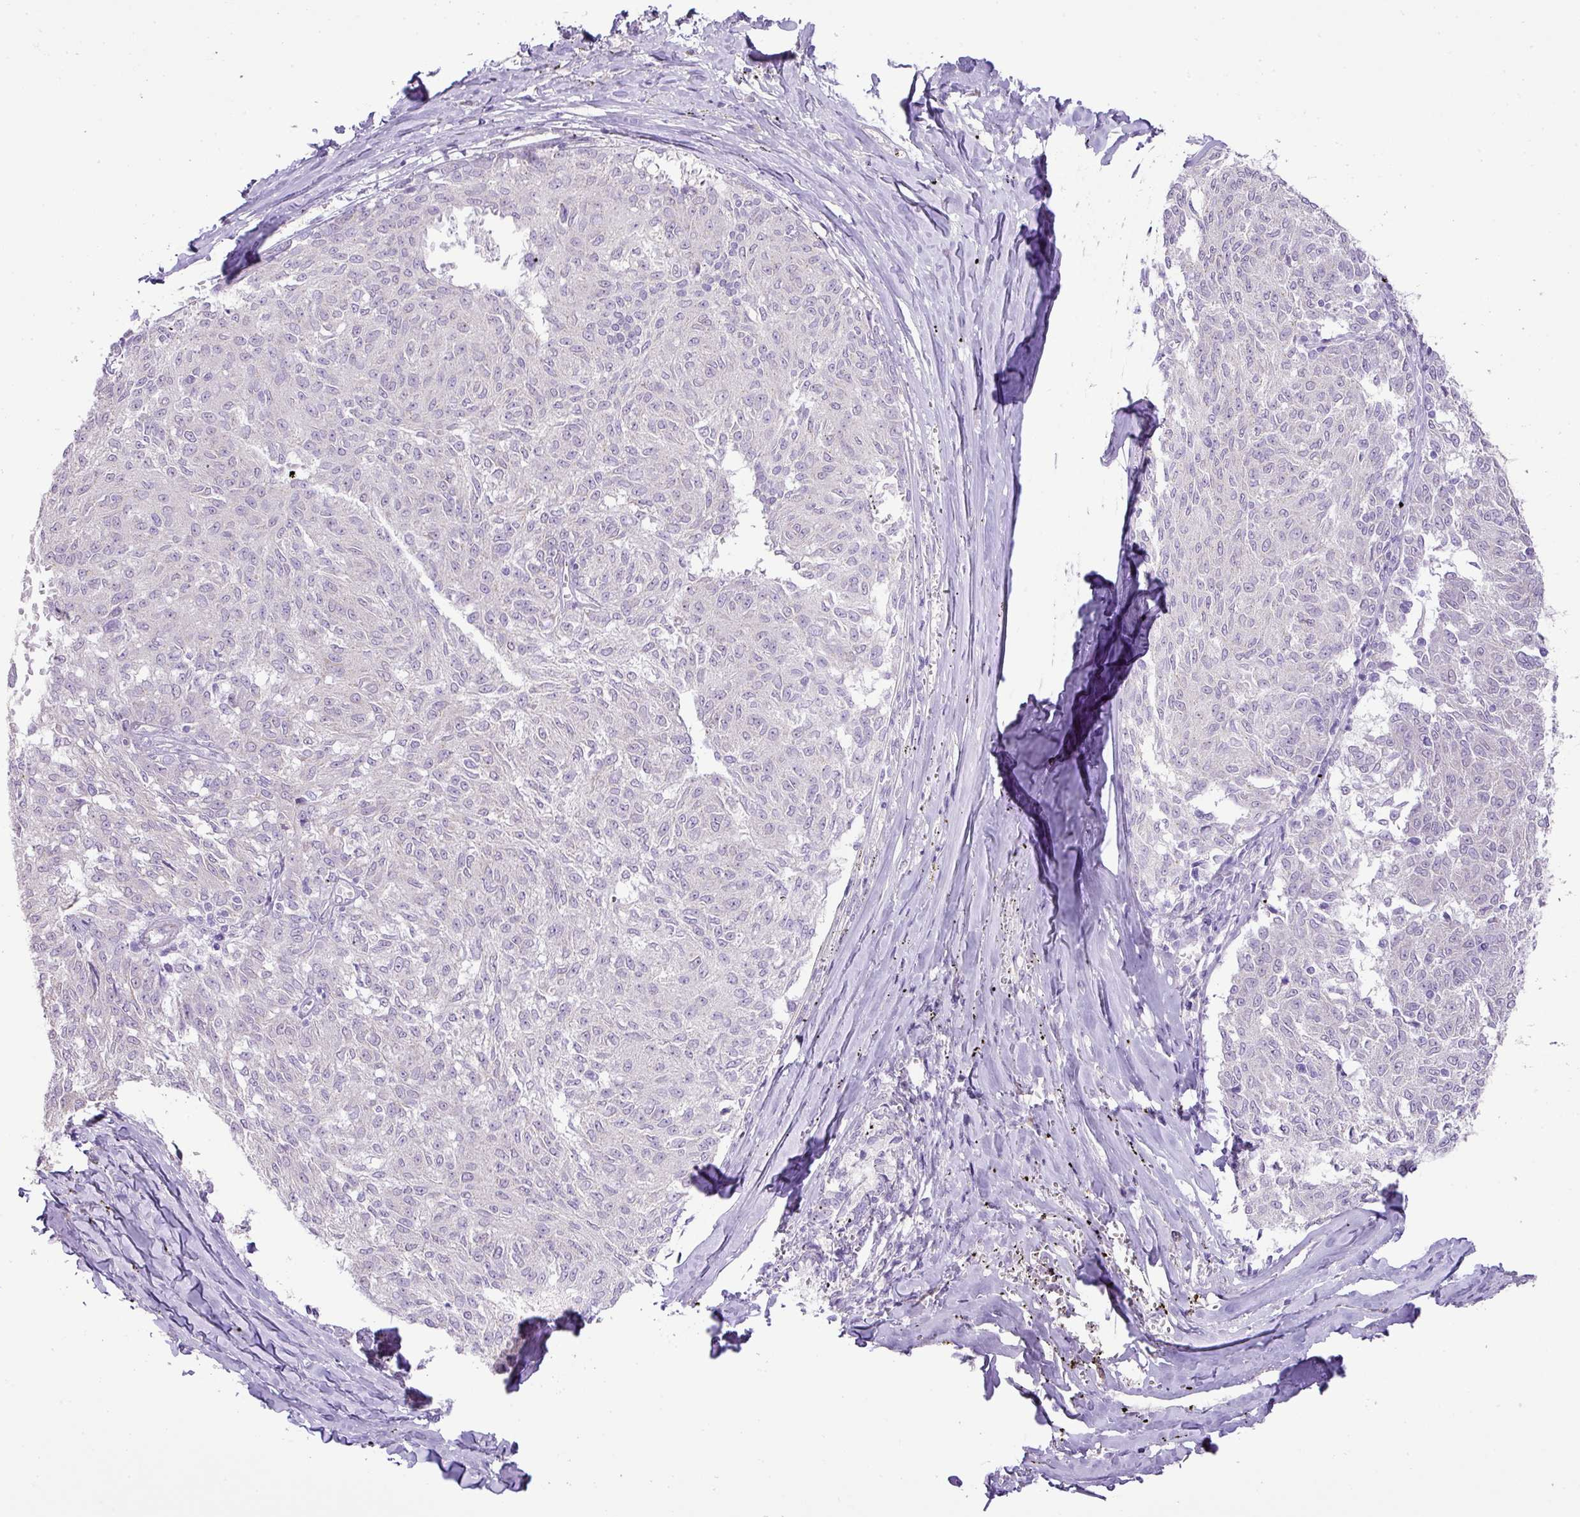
{"staining": {"intensity": "negative", "quantity": "none", "location": "none"}, "tissue": "melanoma", "cell_type": "Tumor cells", "image_type": "cancer", "snomed": [{"axis": "morphology", "description": "Malignant melanoma, NOS"}, {"axis": "topography", "description": "Skin"}], "caption": "IHC histopathology image of malignant melanoma stained for a protein (brown), which reveals no staining in tumor cells.", "gene": "DIP2A", "patient": {"sex": "female", "age": 72}}